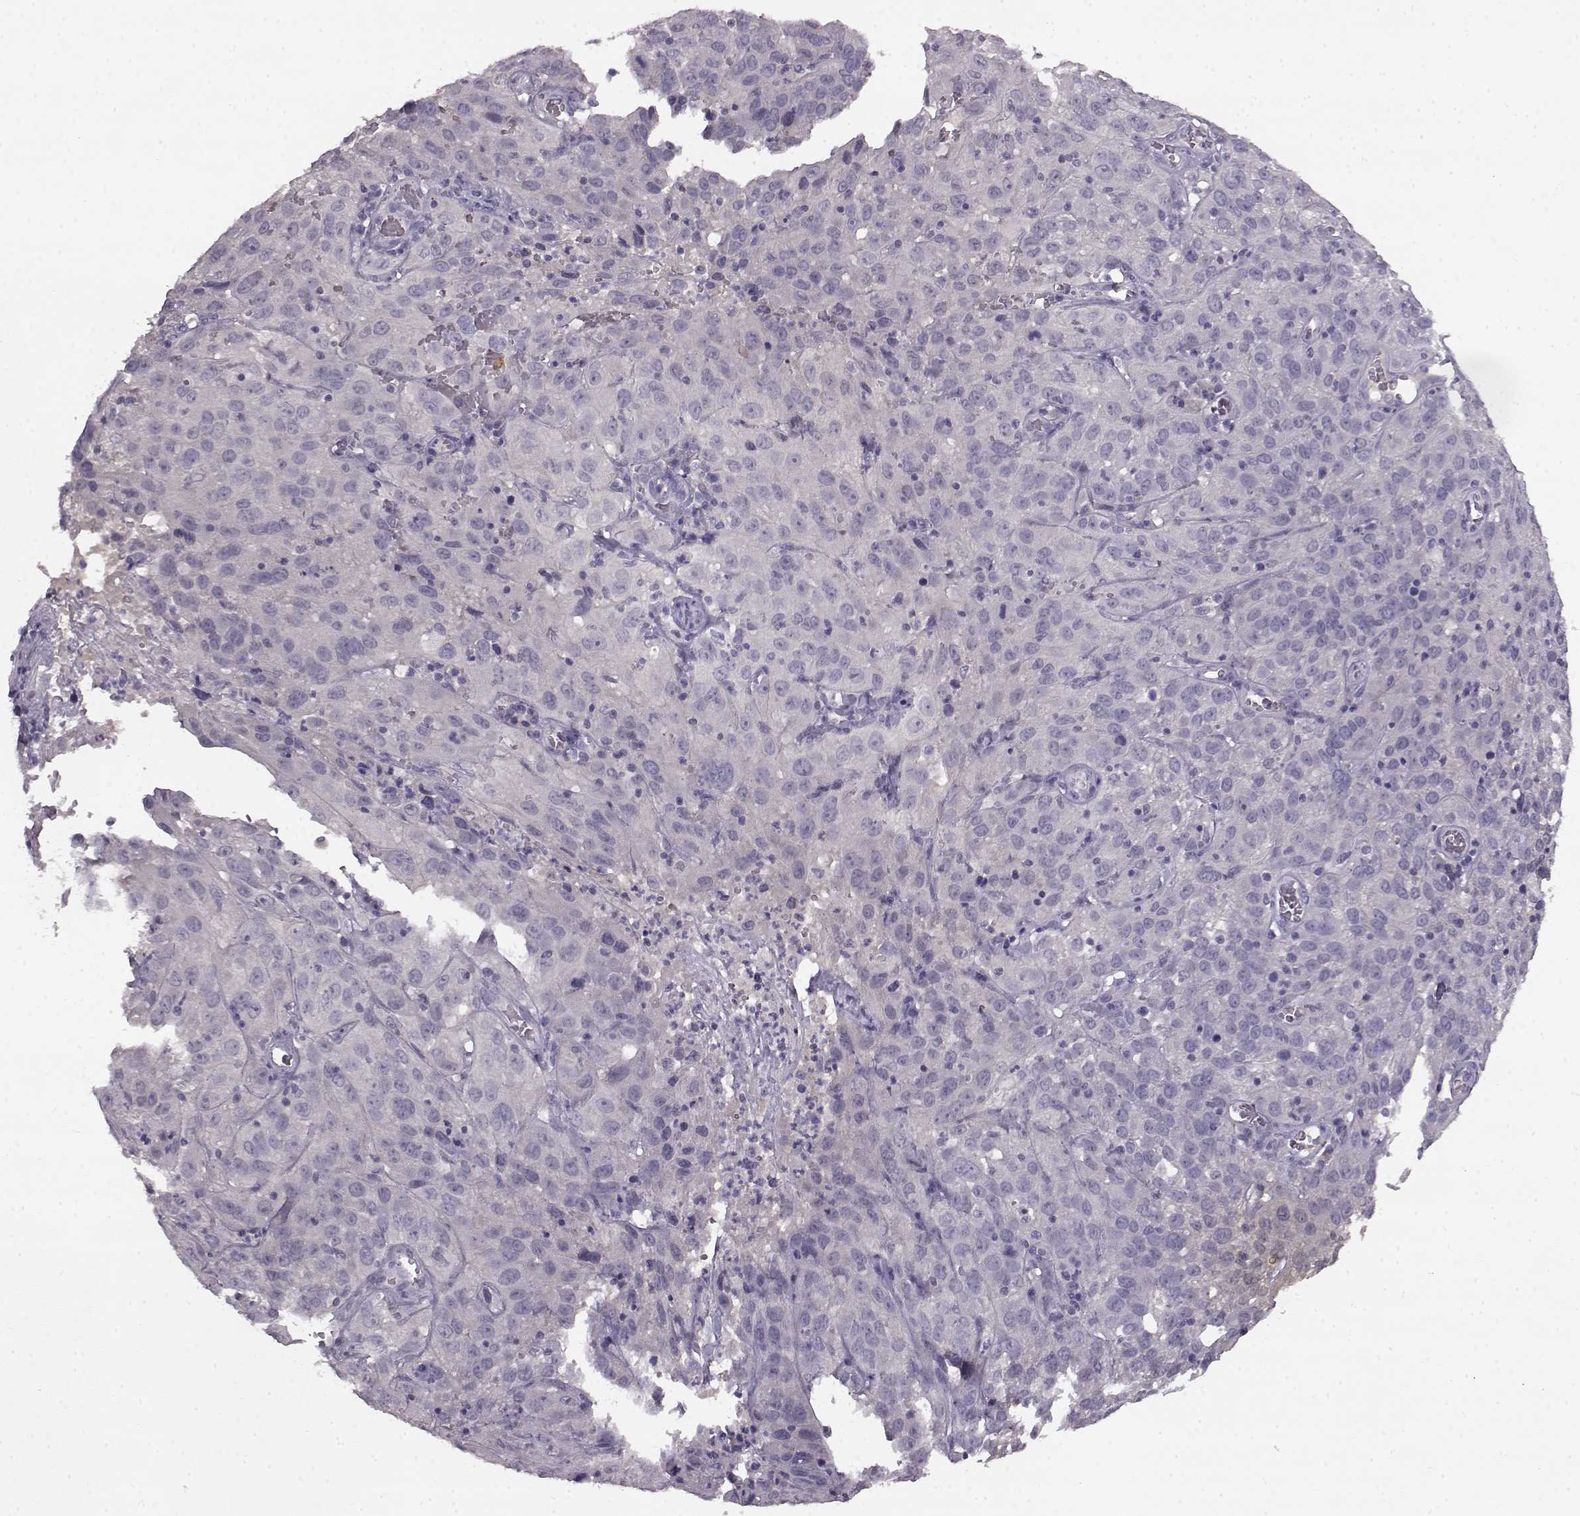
{"staining": {"intensity": "negative", "quantity": "none", "location": "none"}, "tissue": "cervical cancer", "cell_type": "Tumor cells", "image_type": "cancer", "snomed": [{"axis": "morphology", "description": "Squamous cell carcinoma, NOS"}, {"axis": "topography", "description": "Cervix"}], "caption": "A high-resolution image shows IHC staining of cervical cancer (squamous cell carcinoma), which shows no significant staining in tumor cells.", "gene": "SPAG17", "patient": {"sex": "female", "age": 32}}